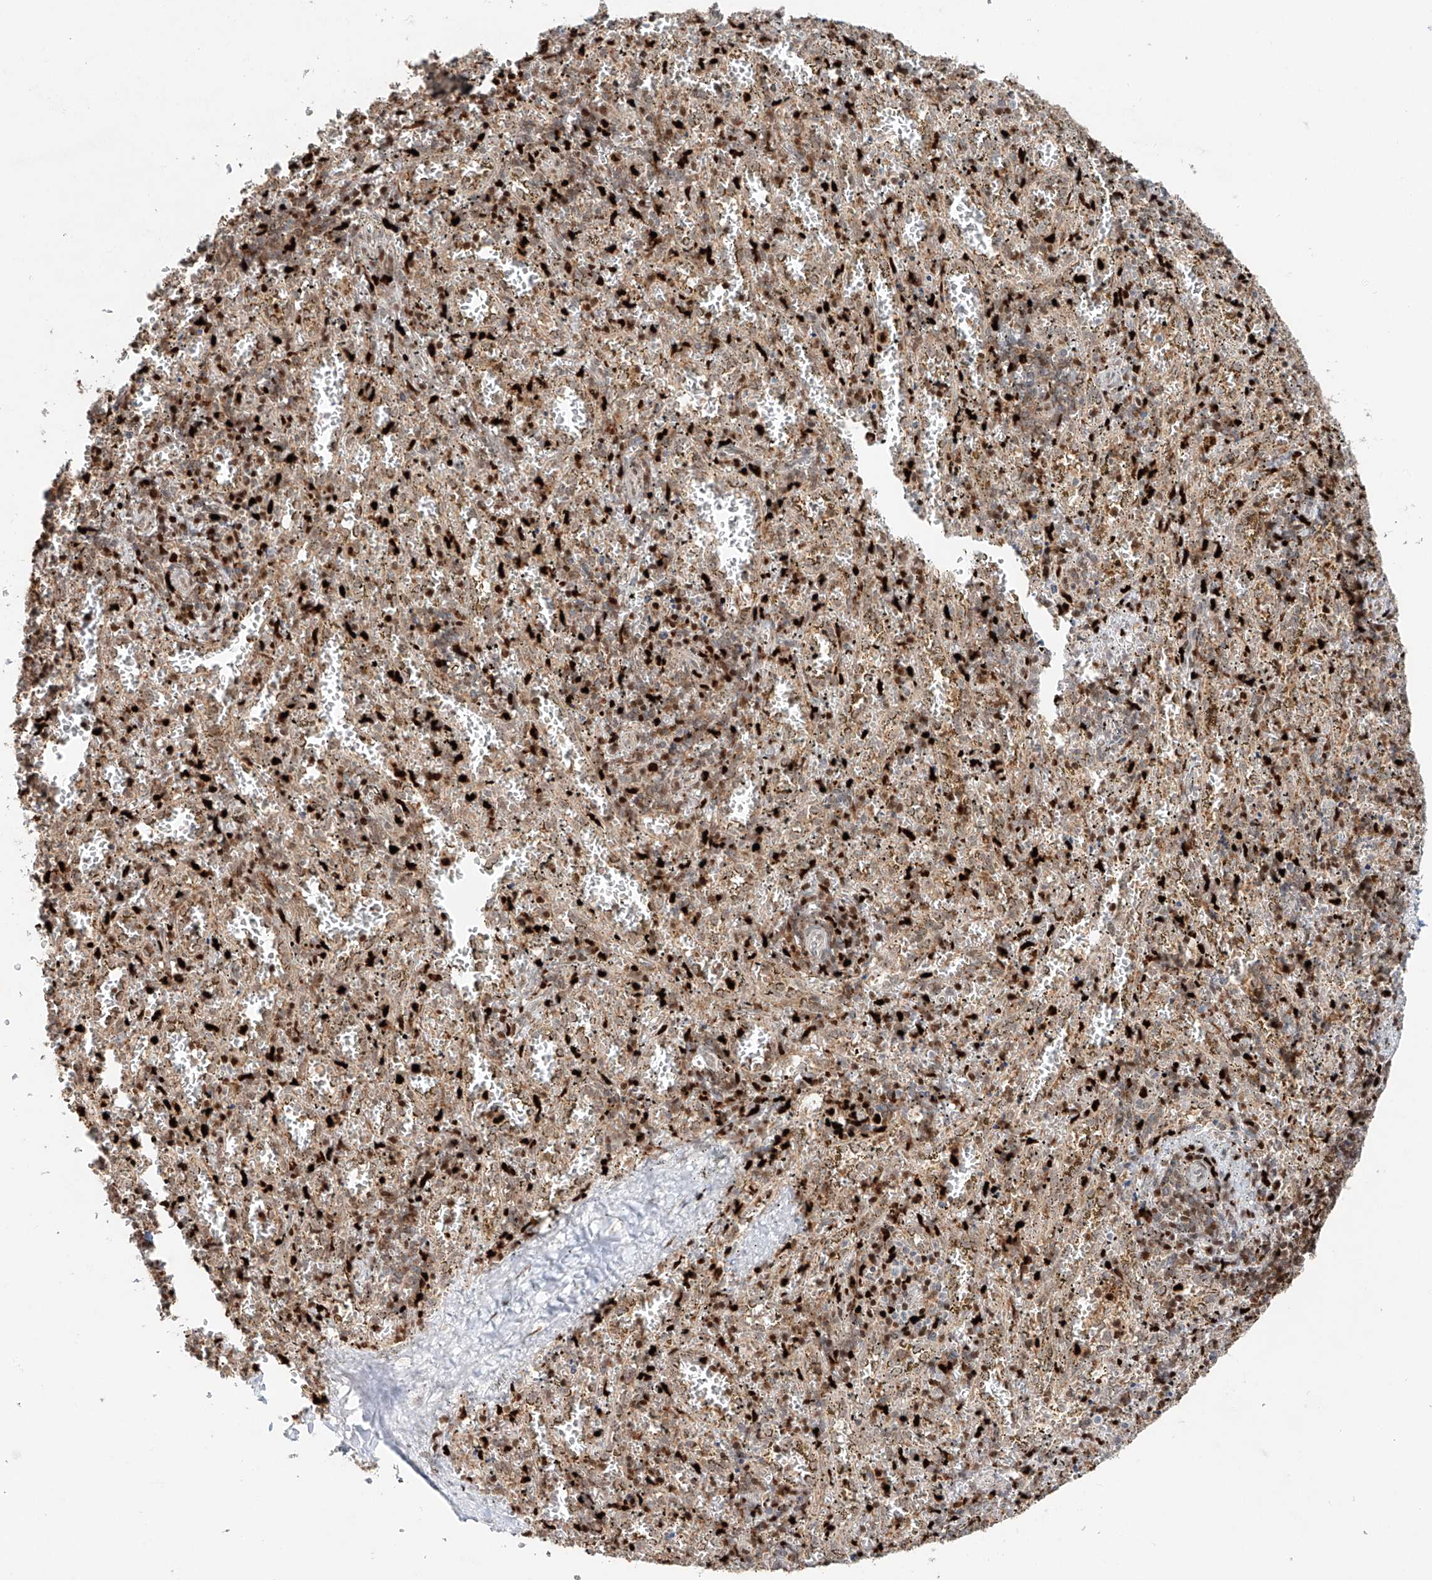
{"staining": {"intensity": "moderate", "quantity": "25%-75%", "location": "nuclear"}, "tissue": "spleen", "cell_type": "Cells in red pulp", "image_type": "normal", "snomed": [{"axis": "morphology", "description": "Normal tissue, NOS"}, {"axis": "topography", "description": "Spleen"}], "caption": "Immunohistochemistry of benign spleen demonstrates medium levels of moderate nuclear positivity in approximately 25%-75% of cells in red pulp. (IHC, brightfield microscopy, high magnification).", "gene": "DZIP1L", "patient": {"sex": "male", "age": 11}}